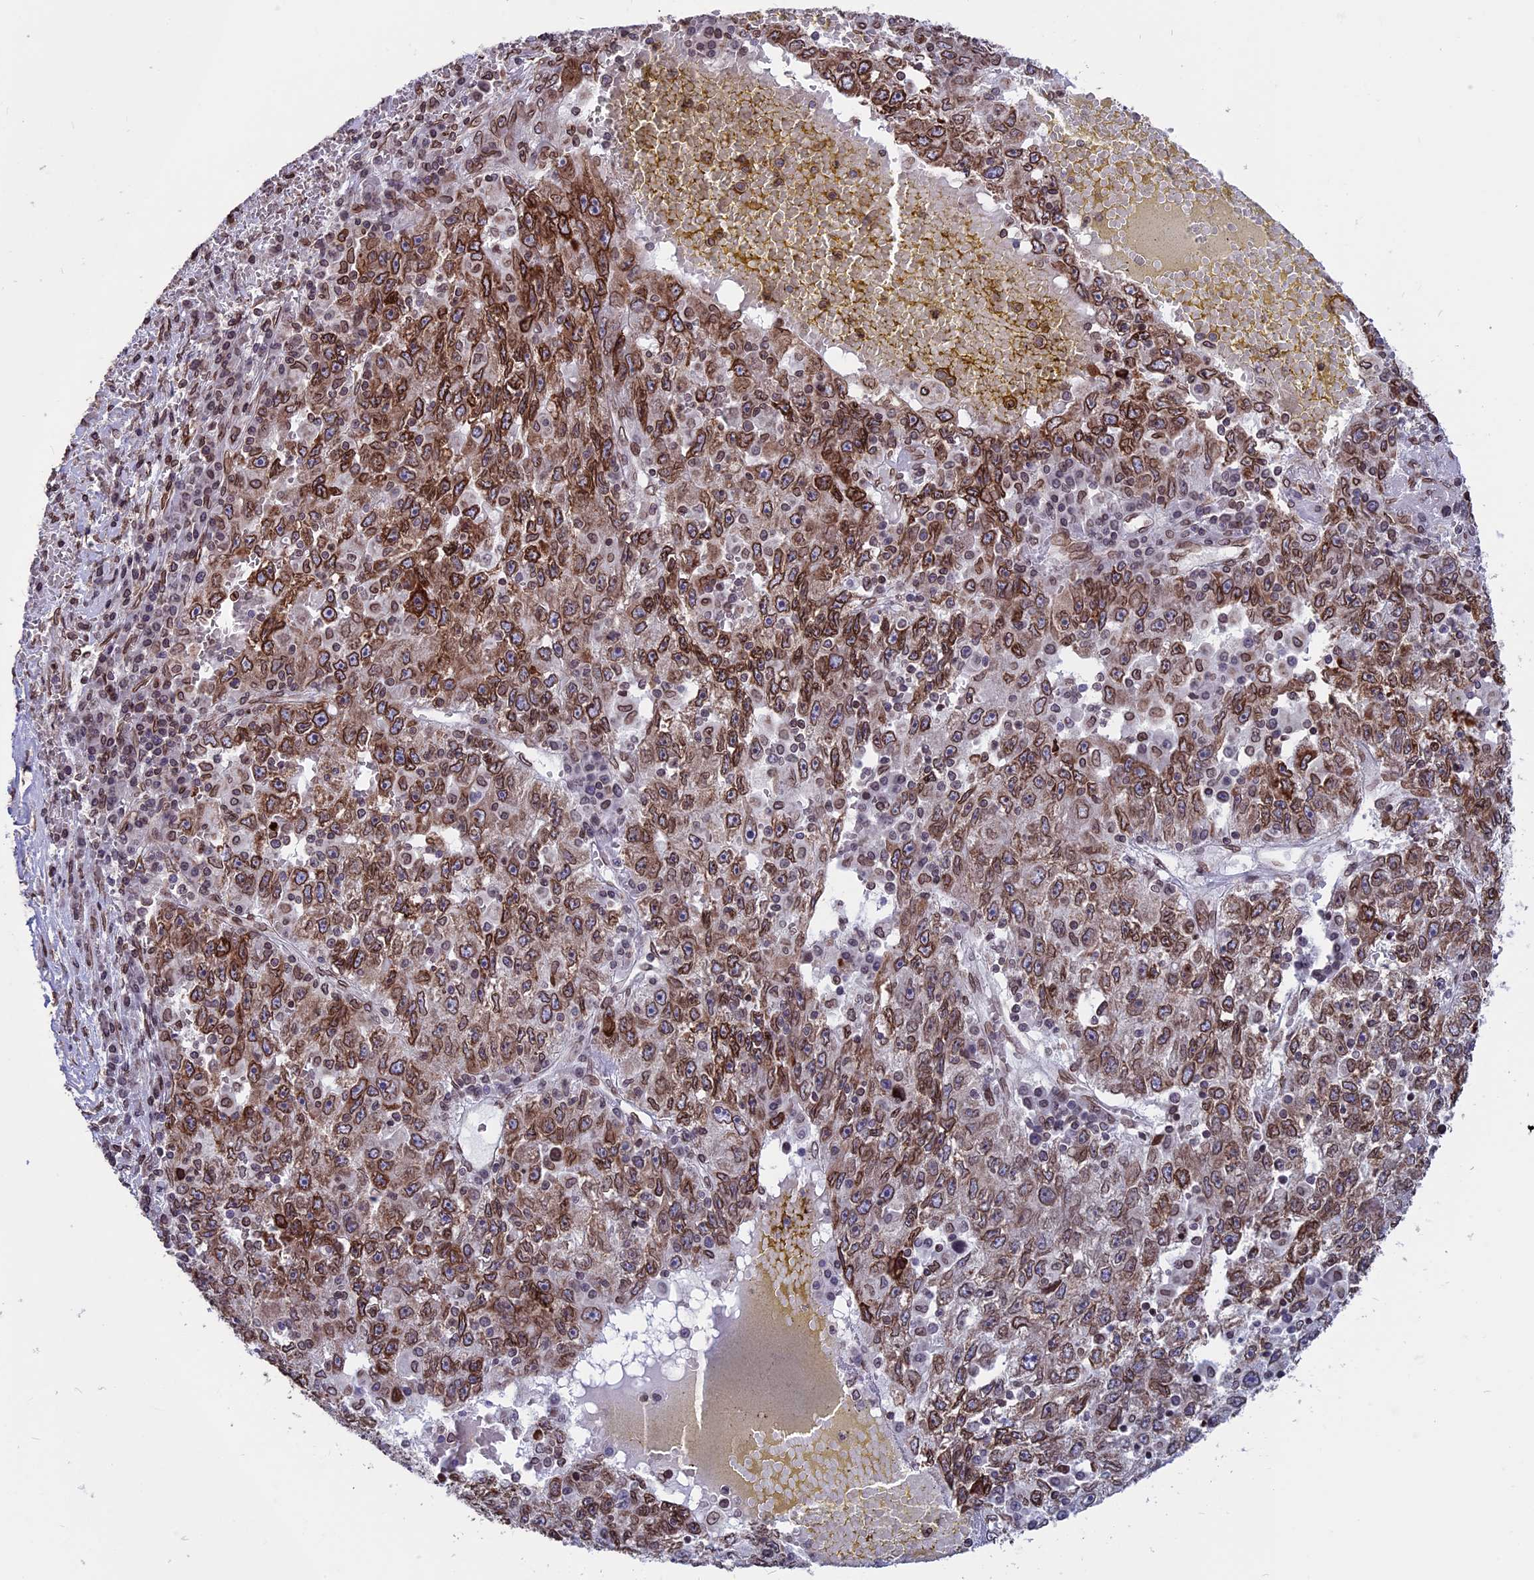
{"staining": {"intensity": "strong", "quantity": "25%-75%", "location": "cytoplasmic/membranous,nuclear"}, "tissue": "liver cancer", "cell_type": "Tumor cells", "image_type": "cancer", "snomed": [{"axis": "morphology", "description": "Carcinoma, Hepatocellular, NOS"}, {"axis": "topography", "description": "Liver"}], "caption": "Brown immunohistochemical staining in human hepatocellular carcinoma (liver) reveals strong cytoplasmic/membranous and nuclear staining in about 25%-75% of tumor cells. (DAB (3,3'-diaminobenzidine) IHC with brightfield microscopy, high magnification).", "gene": "PTCHD4", "patient": {"sex": "male", "age": 49}}